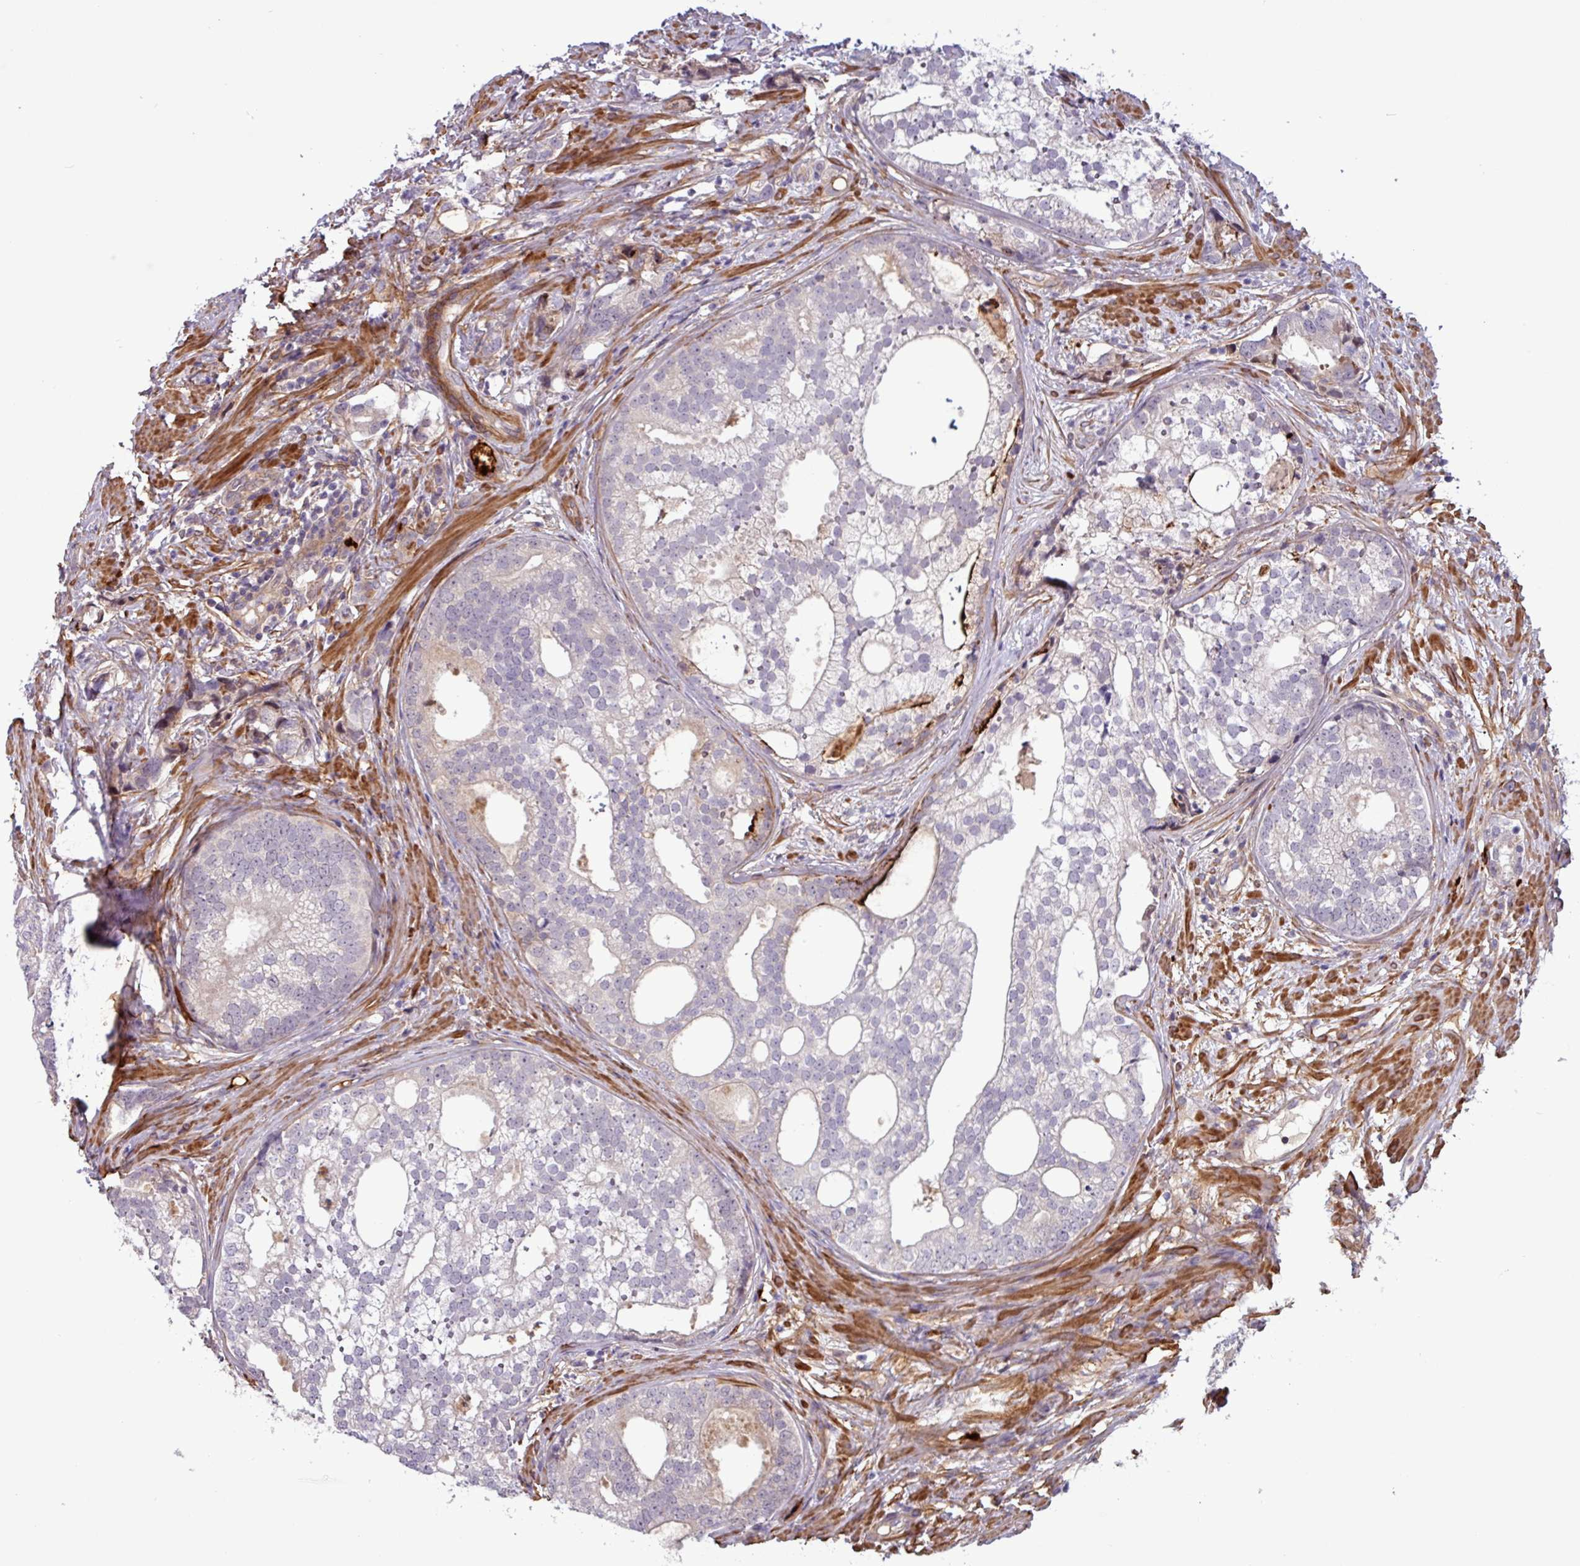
{"staining": {"intensity": "negative", "quantity": "none", "location": "none"}, "tissue": "prostate cancer", "cell_type": "Tumor cells", "image_type": "cancer", "snomed": [{"axis": "morphology", "description": "Adenocarcinoma, High grade"}, {"axis": "topography", "description": "Prostate"}], "caption": "DAB immunohistochemical staining of adenocarcinoma (high-grade) (prostate) demonstrates no significant staining in tumor cells.", "gene": "PCED1A", "patient": {"sex": "male", "age": 75}}